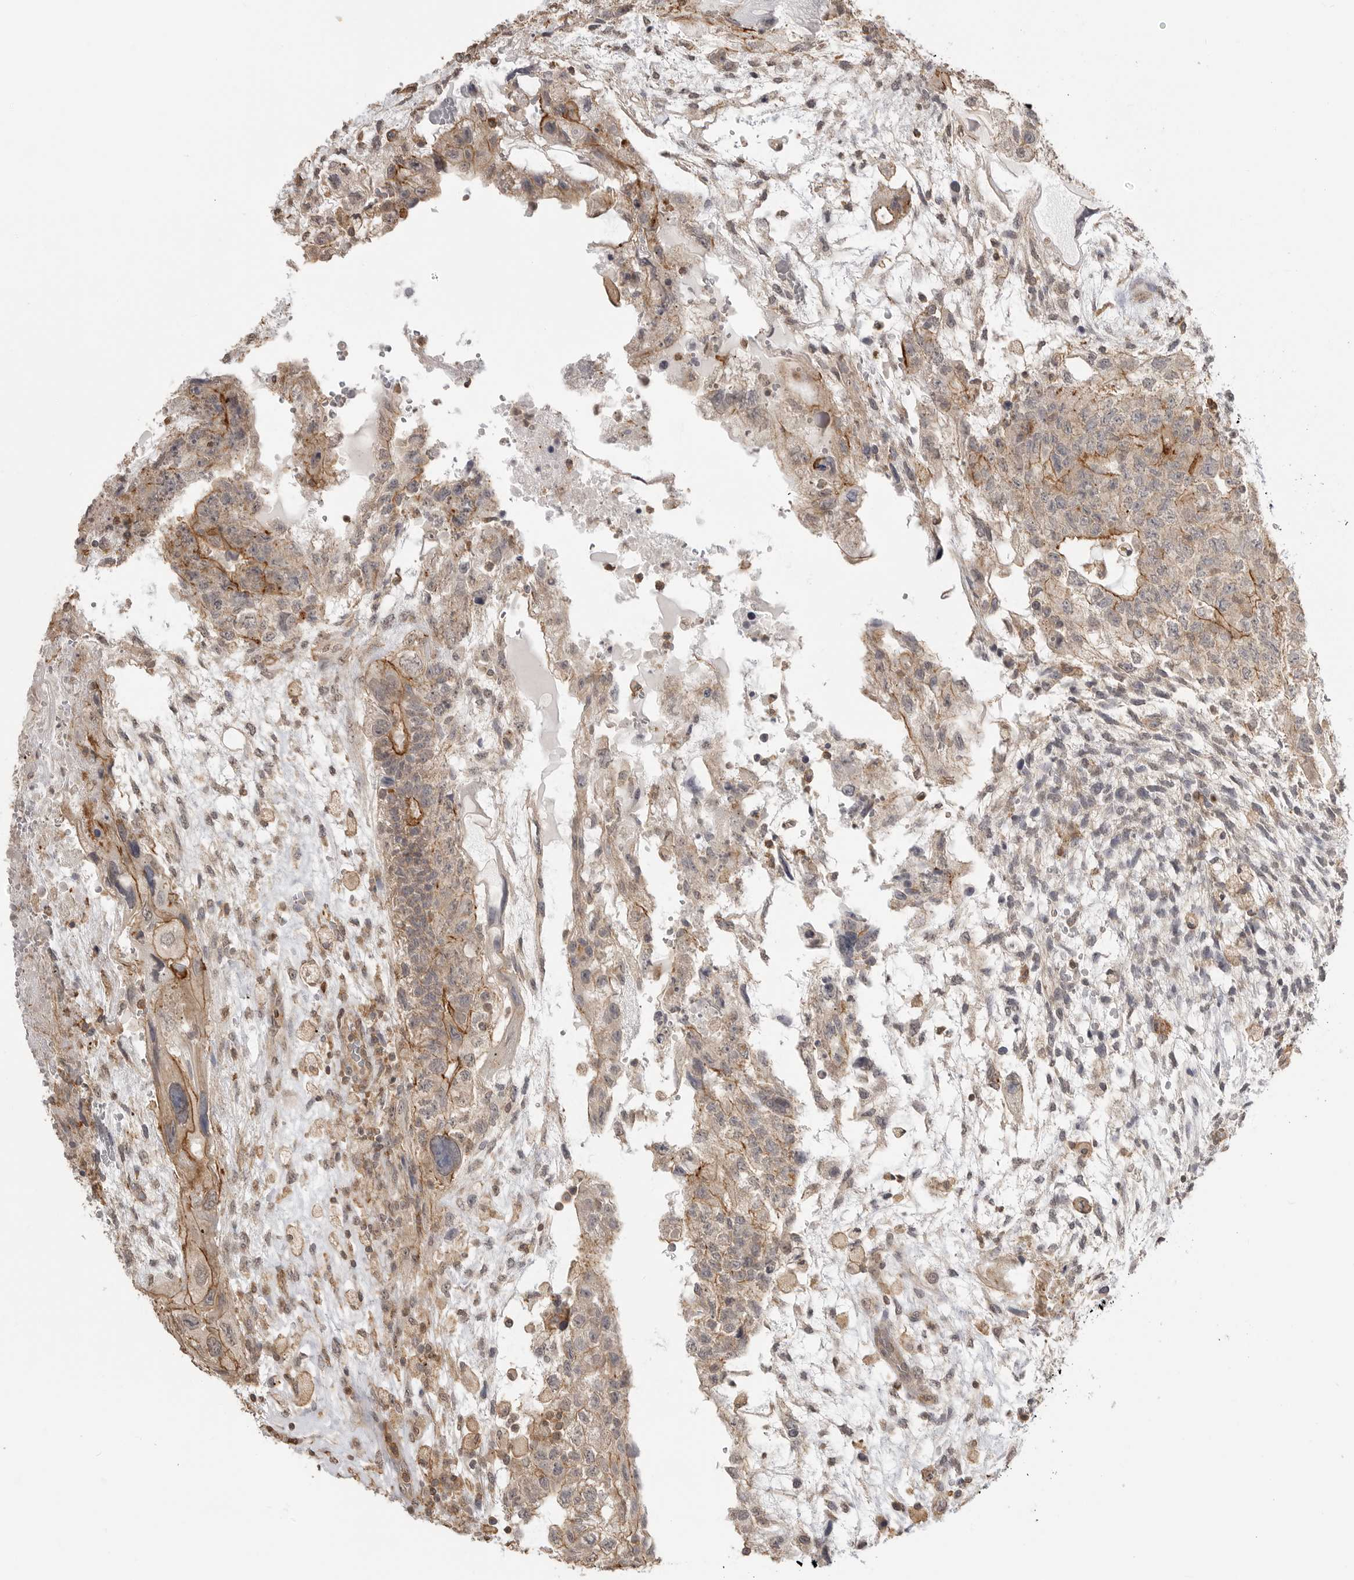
{"staining": {"intensity": "moderate", "quantity": "<25%", "location": "cytoplasmic/membranous"}, "tissue": "testis cancer", "cell_type": "Tumor cells", "image_type": "cancer", "snomed": [{"axis": "morphology", "description": "Carcinoma, Embryonal, NOS"}, {"axis": "topography", "description": "Testis"}], "caption": "IHC staining of testis cancer, which reveals low levels of moderate cytoplasmic/membranous expression in about <25% of tumor cells indicating moderate cytoplasmic/membranous protein staining. The staining was performed using DAB (3,3'-diaminobenzidine) (brown) for protein detection and nuclei were counterstained in hematoxylin (blue).", "gene": "GPC2", "patient": {"sex": "male", "age": 36}}